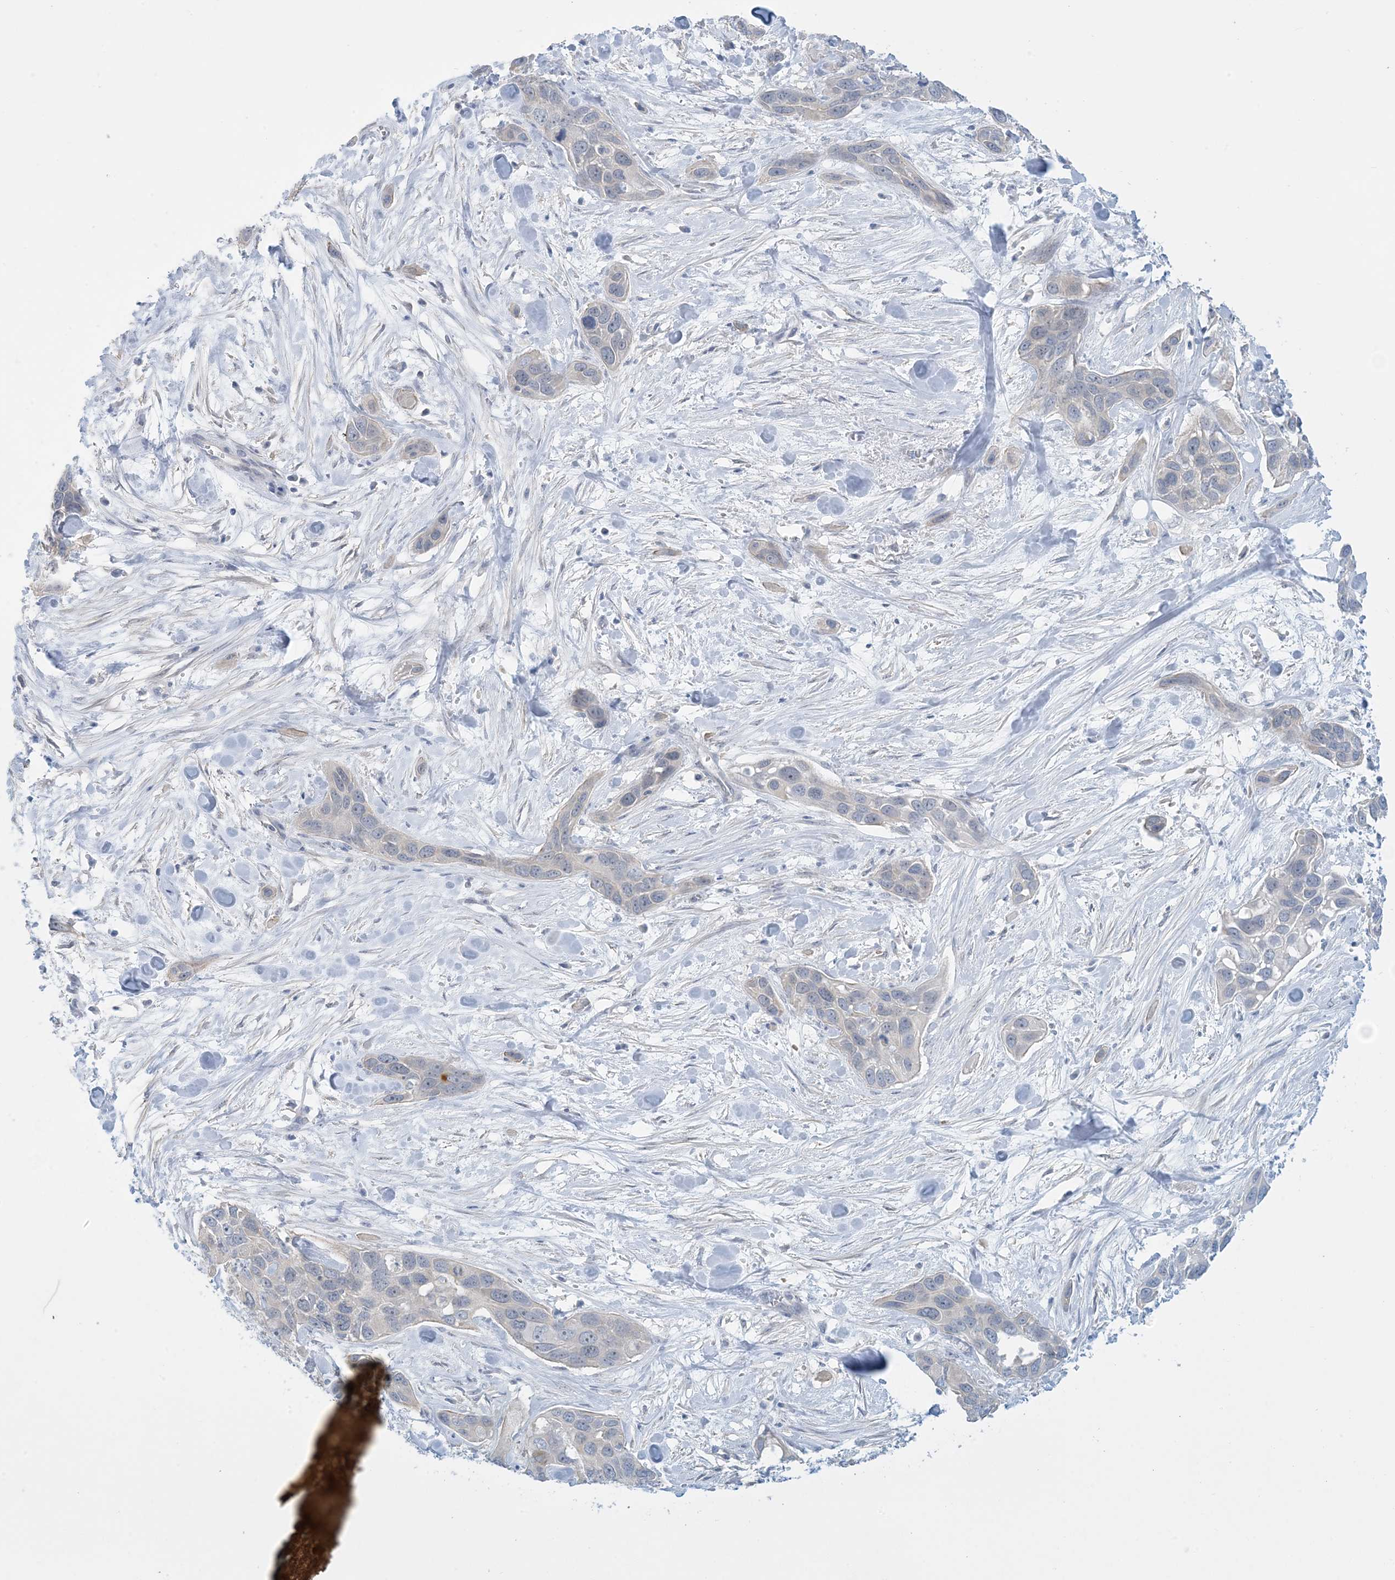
{"staining": {"intensity": "negative", "quantity": "none", "location": "none"}, "tissue": "pancreatic cancer", "cell_type": "Tumor cells", "image_type": "cancer", "snomed": [{"axis": "morphology", "description": "Adenocarcinoma, NOS"}, {"axis": "topography", "description": "Pancreas"}], "caption": "An image of adenocarcinoma (pancreatic) stained for a protein reveals no brown staining in tumor cells. The staining was performed using DAB (3,3'-diaminobenzidine) to visualize the protein expression in brown, while the nuclei were stained in blue with hematoxylin (Magnification: 20x).", "gene": "MRPS18A", "patient": {"sex": "female", "age": 60}}